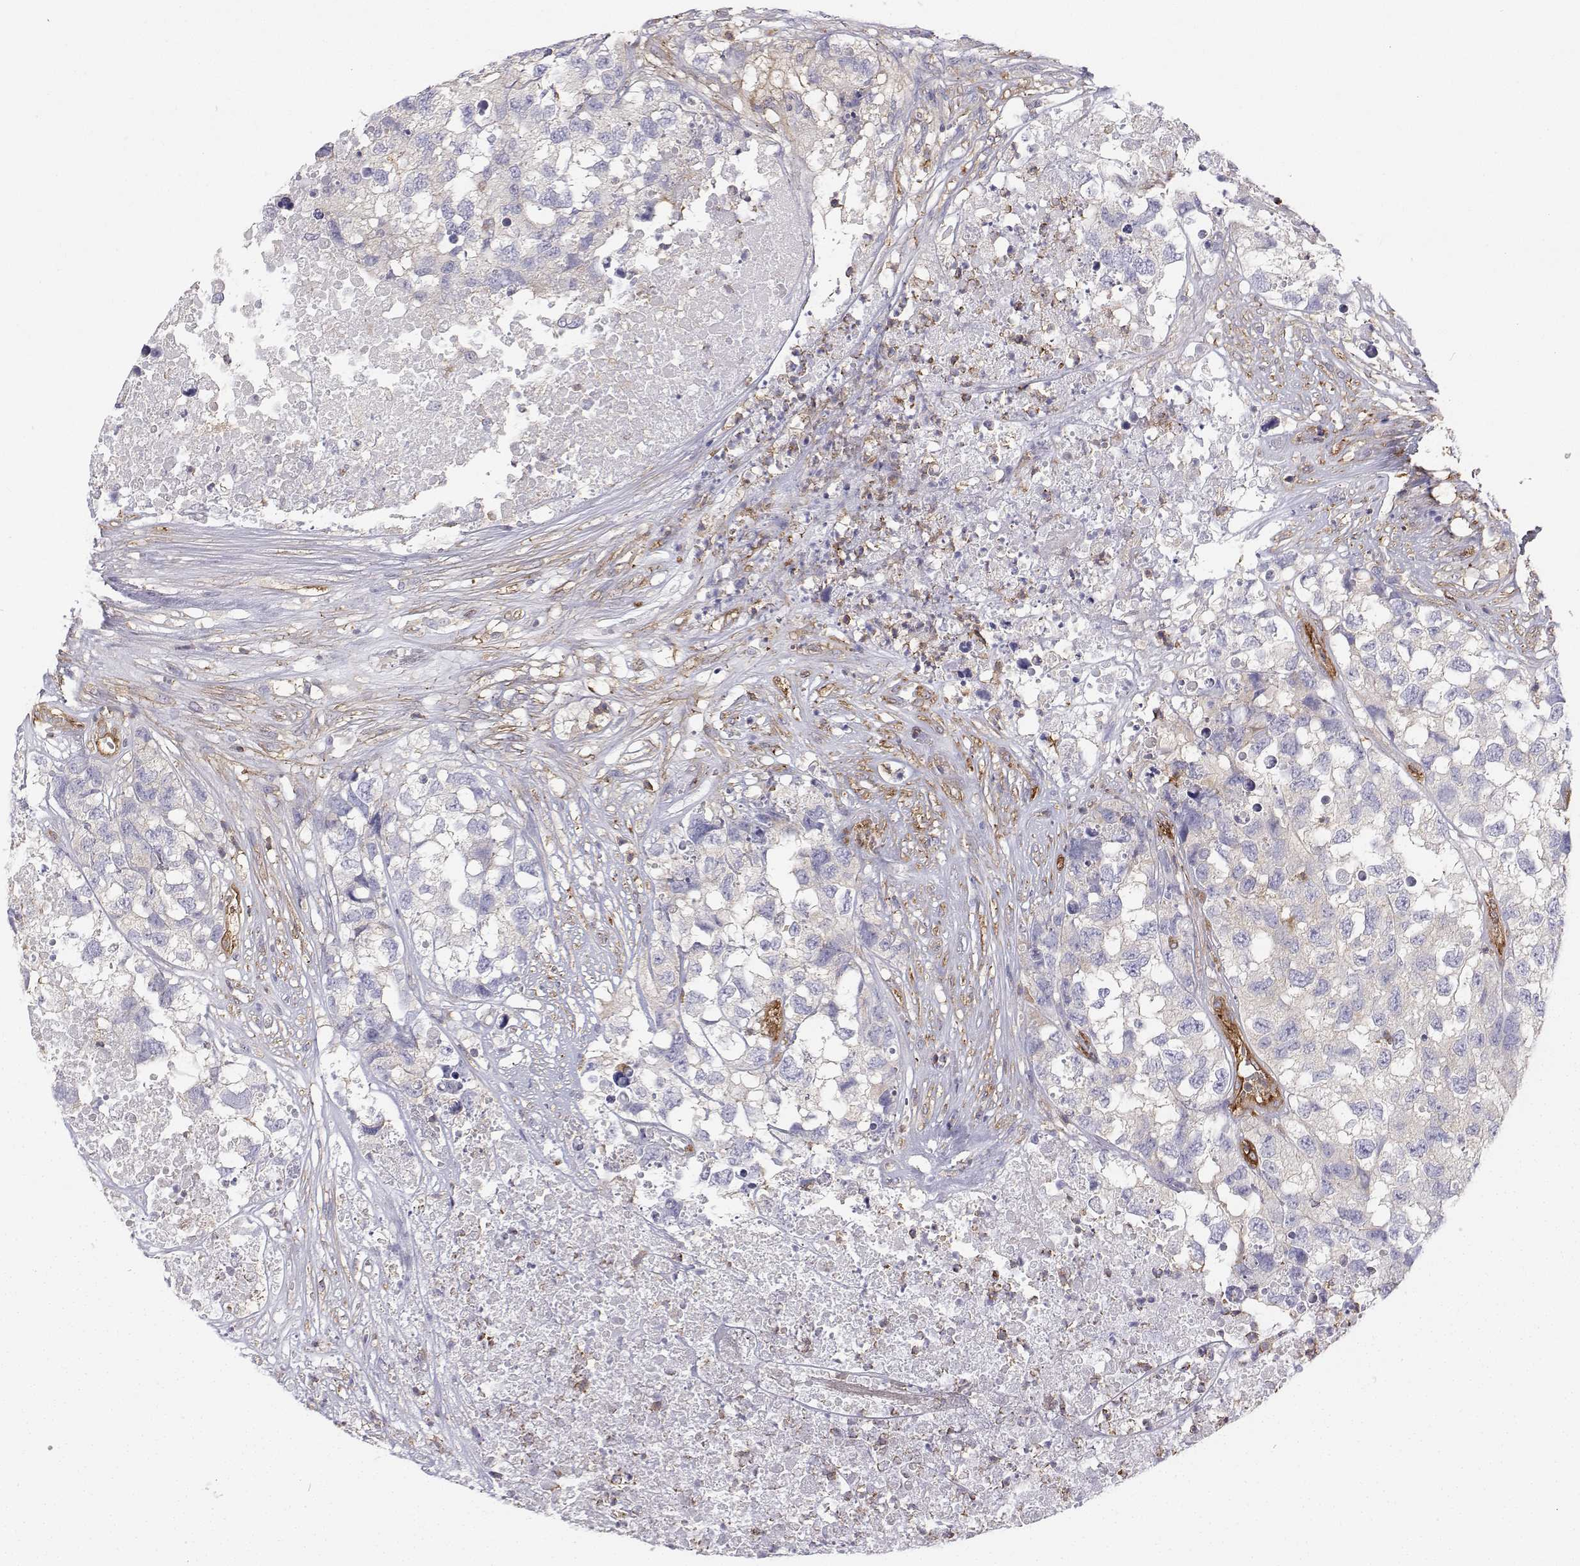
{"staining": {"intensity": "negative", "quantity": "none", "location": "none"}, "tissue": "testis cancer", "cell_type": "Tumor cells", "image_type": "cancer", "snomed": [{"axis": "morphology", "description": "Carcinoma, Embryonal, NOS"}, {"axis": "topography", "description": "Testis"}], "caption": "Embryonal carcinoma (testis) was stained to show a protein in brown. There is no significant staining in tumor cells.", "gene": "MYH9", "patient": {"sex": "male", "age": 83}}